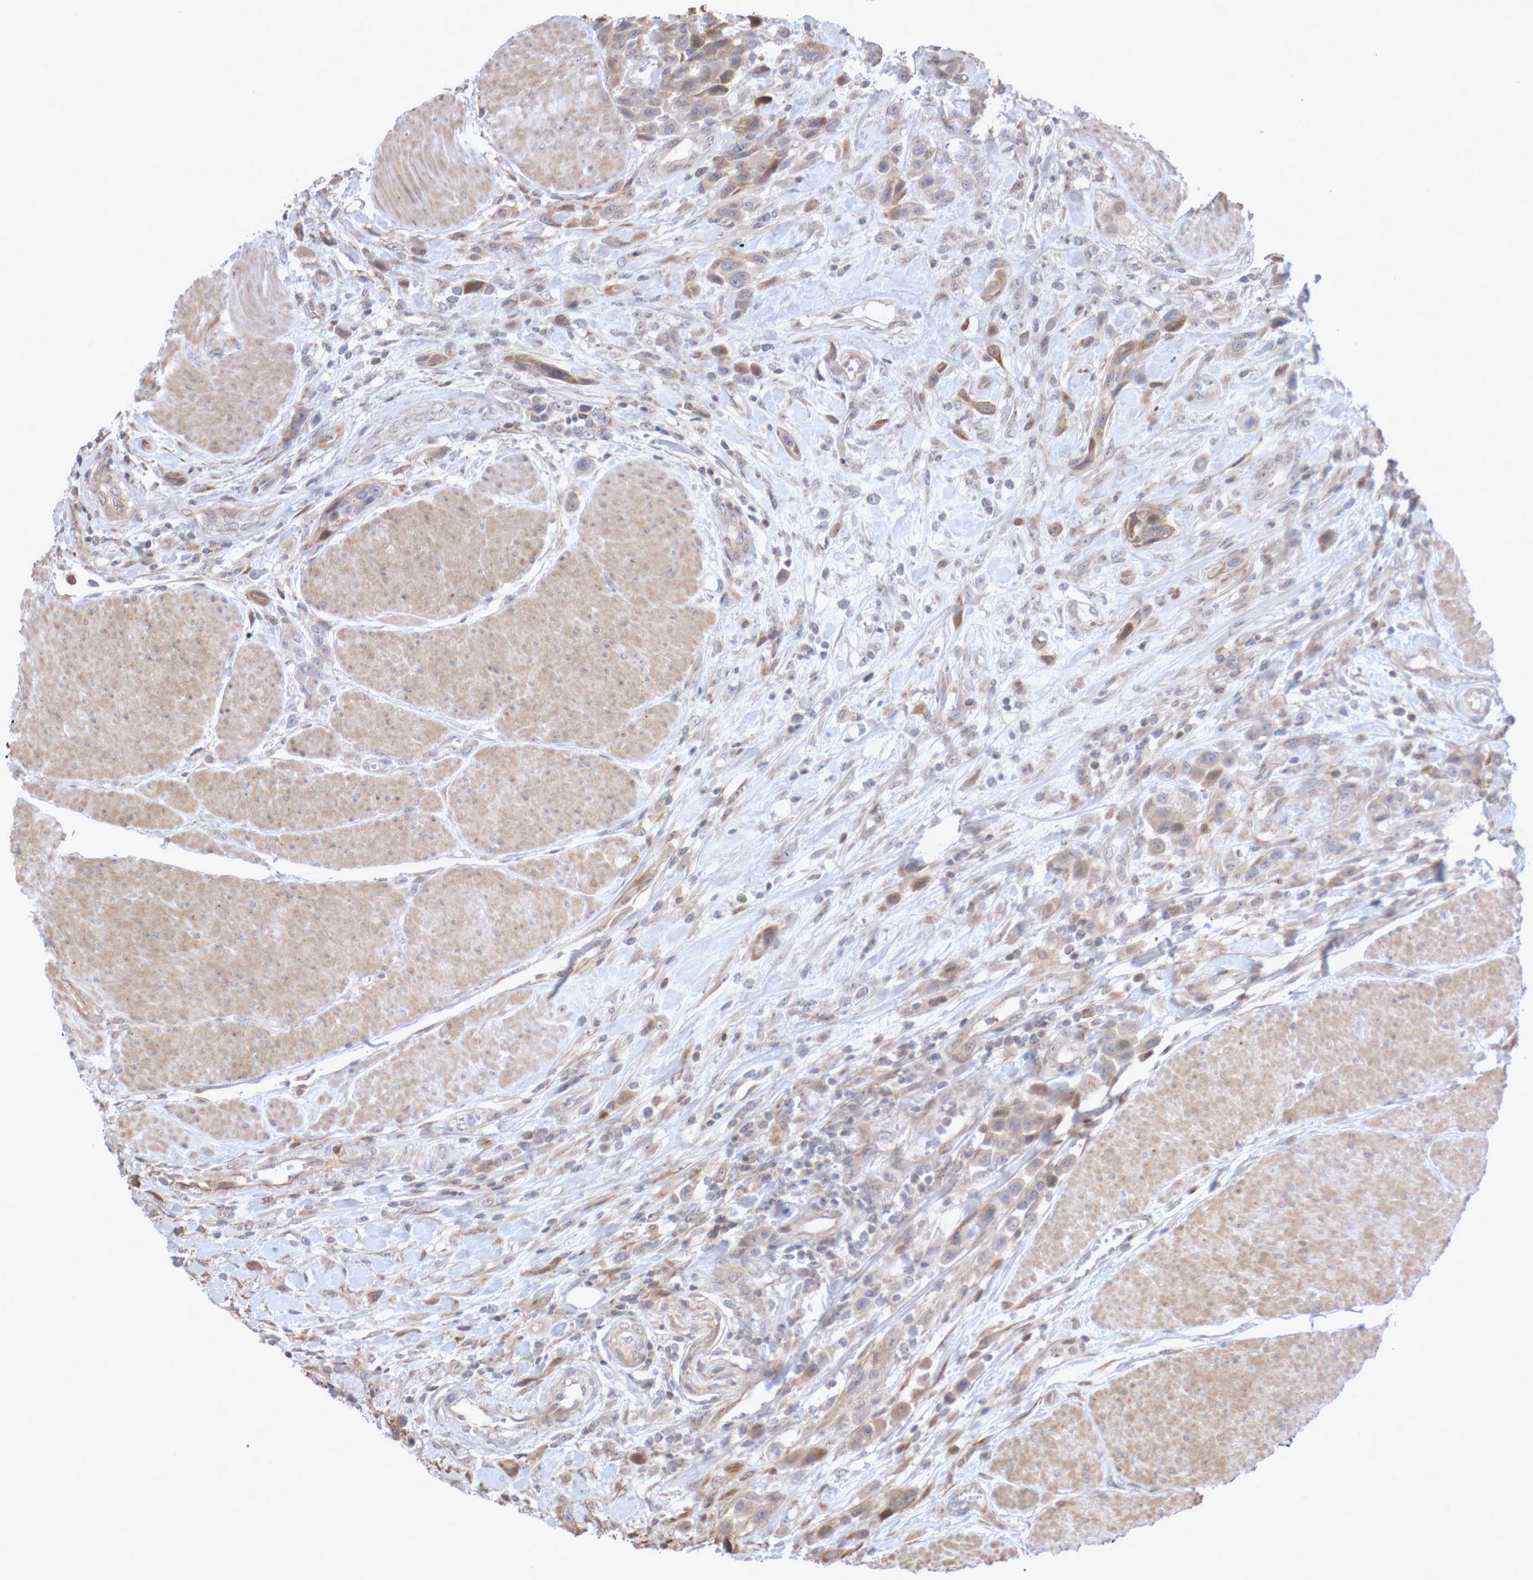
{"staining": {"intensity": "weak", "quantity": "<25%", "location": "cytoplasmic/membranous"}, "tissue": "urothelial cancer", "cell_type": "Tumor cells", "image_type": "cancer", "snomed": [{"axis": "morphology", "description": "Urothelial carcinoma, High grade"}, {"axis": "topography", "description": "Urinary bladder"}], "caption": "High power microscopy image of an IHC histopathology image of urothelial carcinoma (high-grade), revealing no significant positivity in tumor cells.", "gene": "DPH7", "patient": {"sex": "male", "age": 50}}